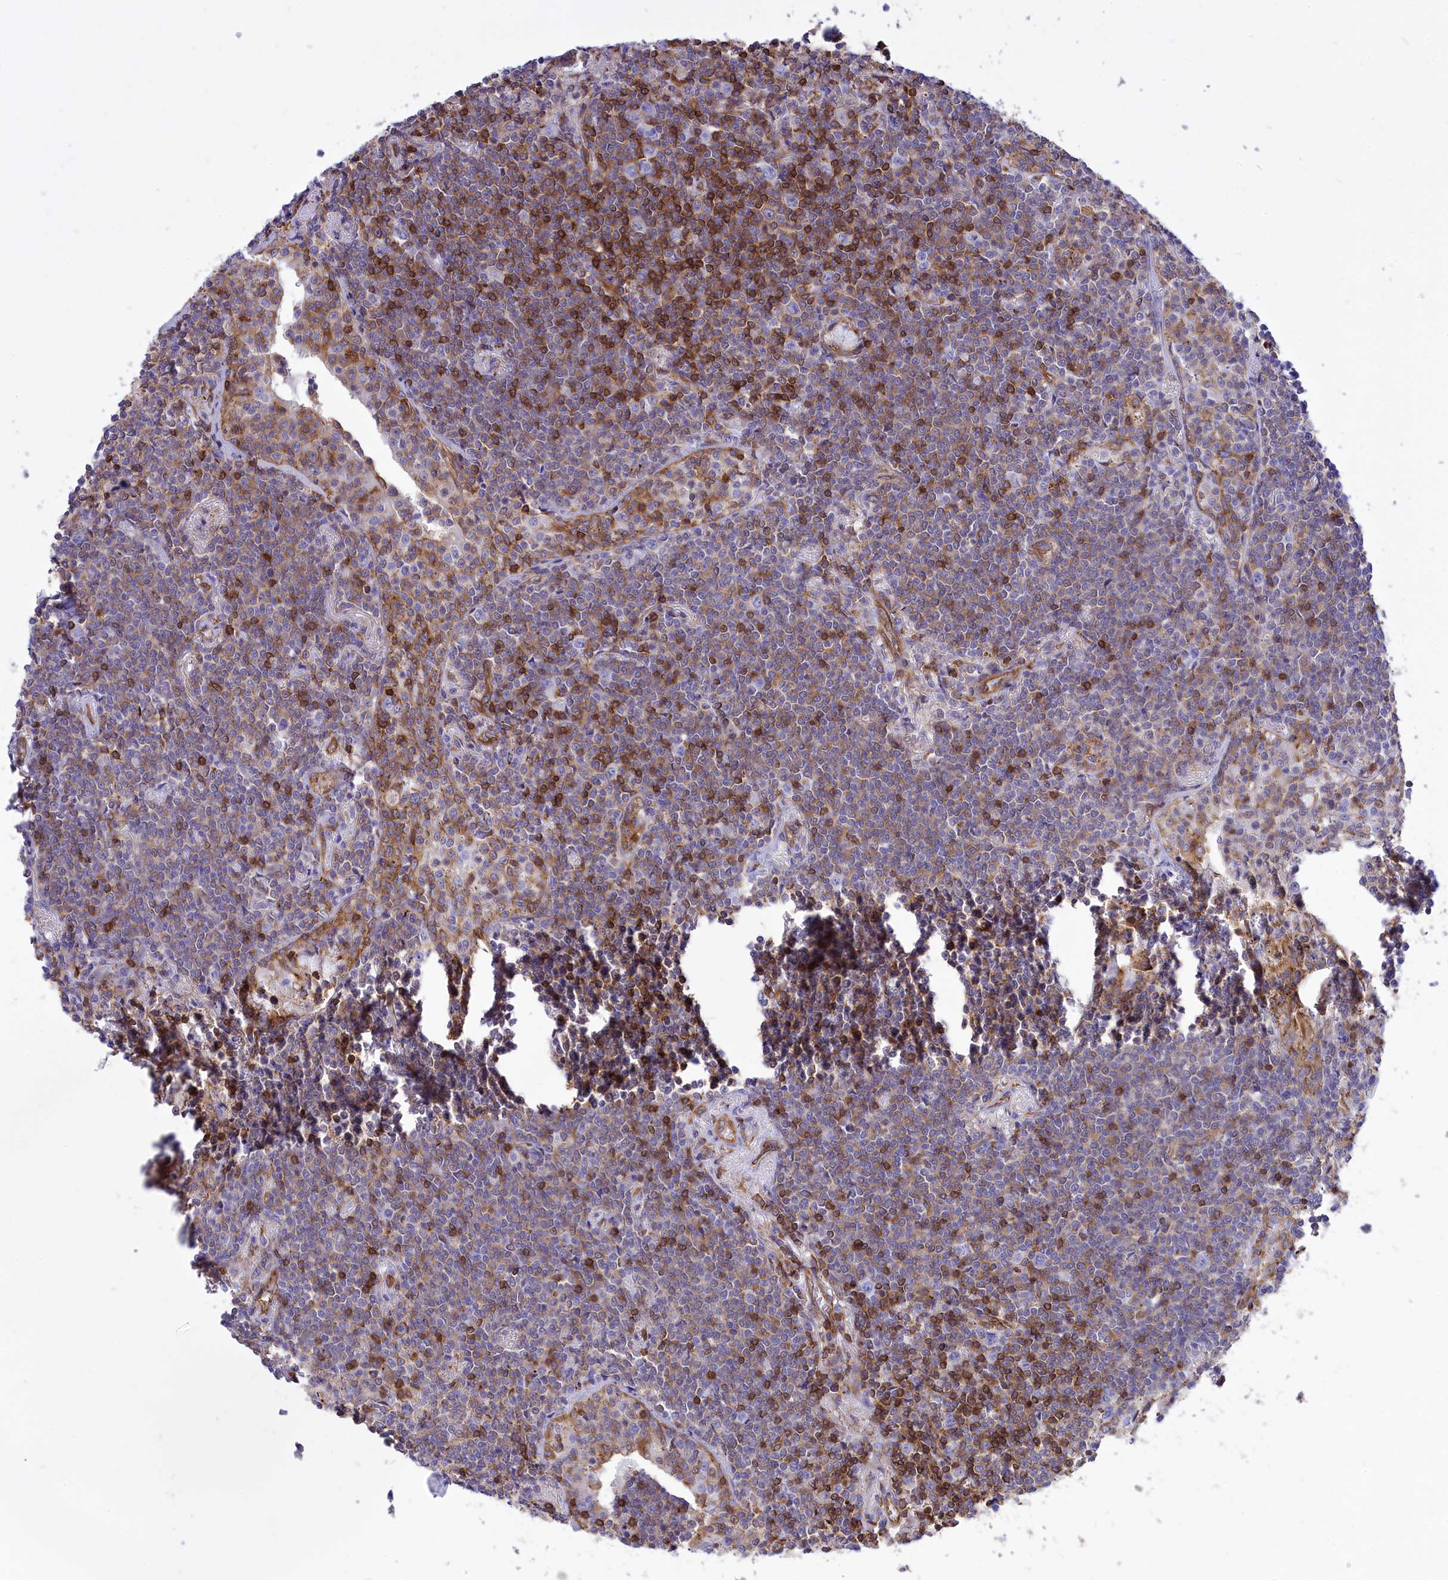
{"staining": {"intensity": "weak", "quantity": "25%-75%", "location": "cytoplasmic/membranous"}, "tissue": "lymphoma", "cell_type": "Tumor cells", "image_type": "cancer", "snomed": [{"axis": "morphology", "description": "Malignant lymphoma, non-Hodgkin's type, Low grade"}, {"axis": "topography", "description": "Lung"}], "caption": "Weak cytoplasmic/membranous positivity is present in approximately 25%-75% of tumor cells in low-grade malignant lymphoma, non-Hodgkin's type. (brown staining indicates protein expression, while blue staining denotes nuclei).", "gene": "SEPTIN9", "patient": {"sex": "female", "age": 71}}